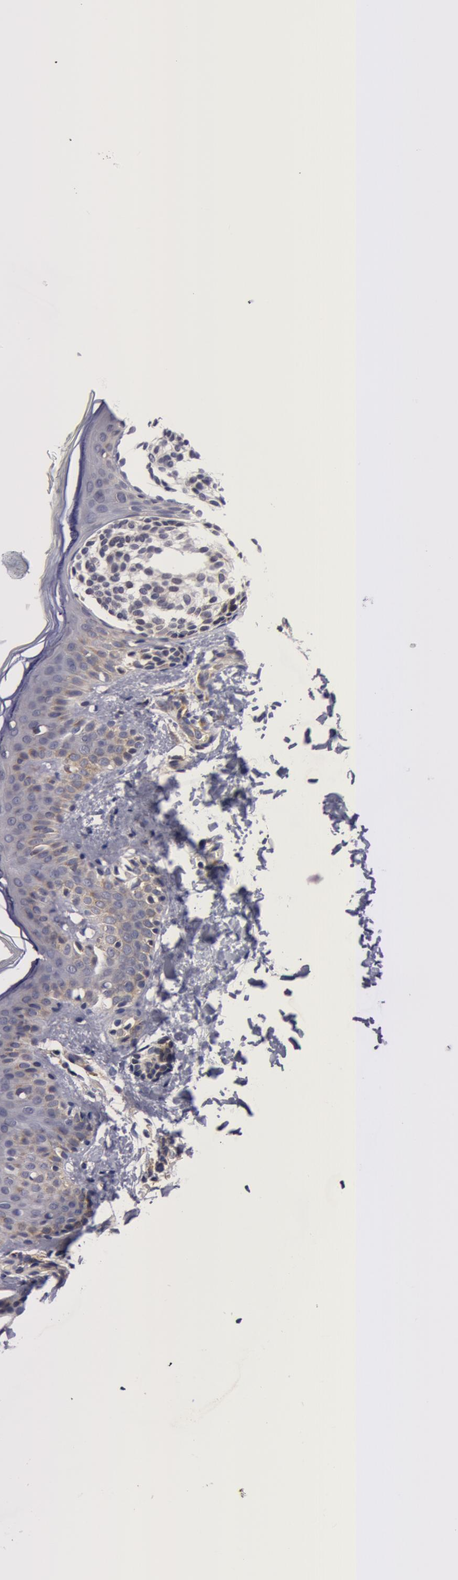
{"staining": {"intensity": "moderate", "quantity": "25%-75%", "location": "cytoplasmic/membranous"}, "tissue": "skin", "cell_type": "Fibroblasts", "image_type": "normal", "snomed": [{"axis": "morphology", "description": "Normal tissue, NOS"}, {"axis": "topography", "description": "Skin"}], "caption": "Protein expression analysis of unremarkable skin exhibits moderate cytoplasmic/membranous staining in approximately 25%-75% of fibroblasts.", "gene": "IL23A", "patient": {"sex": "female", "age": 4}}